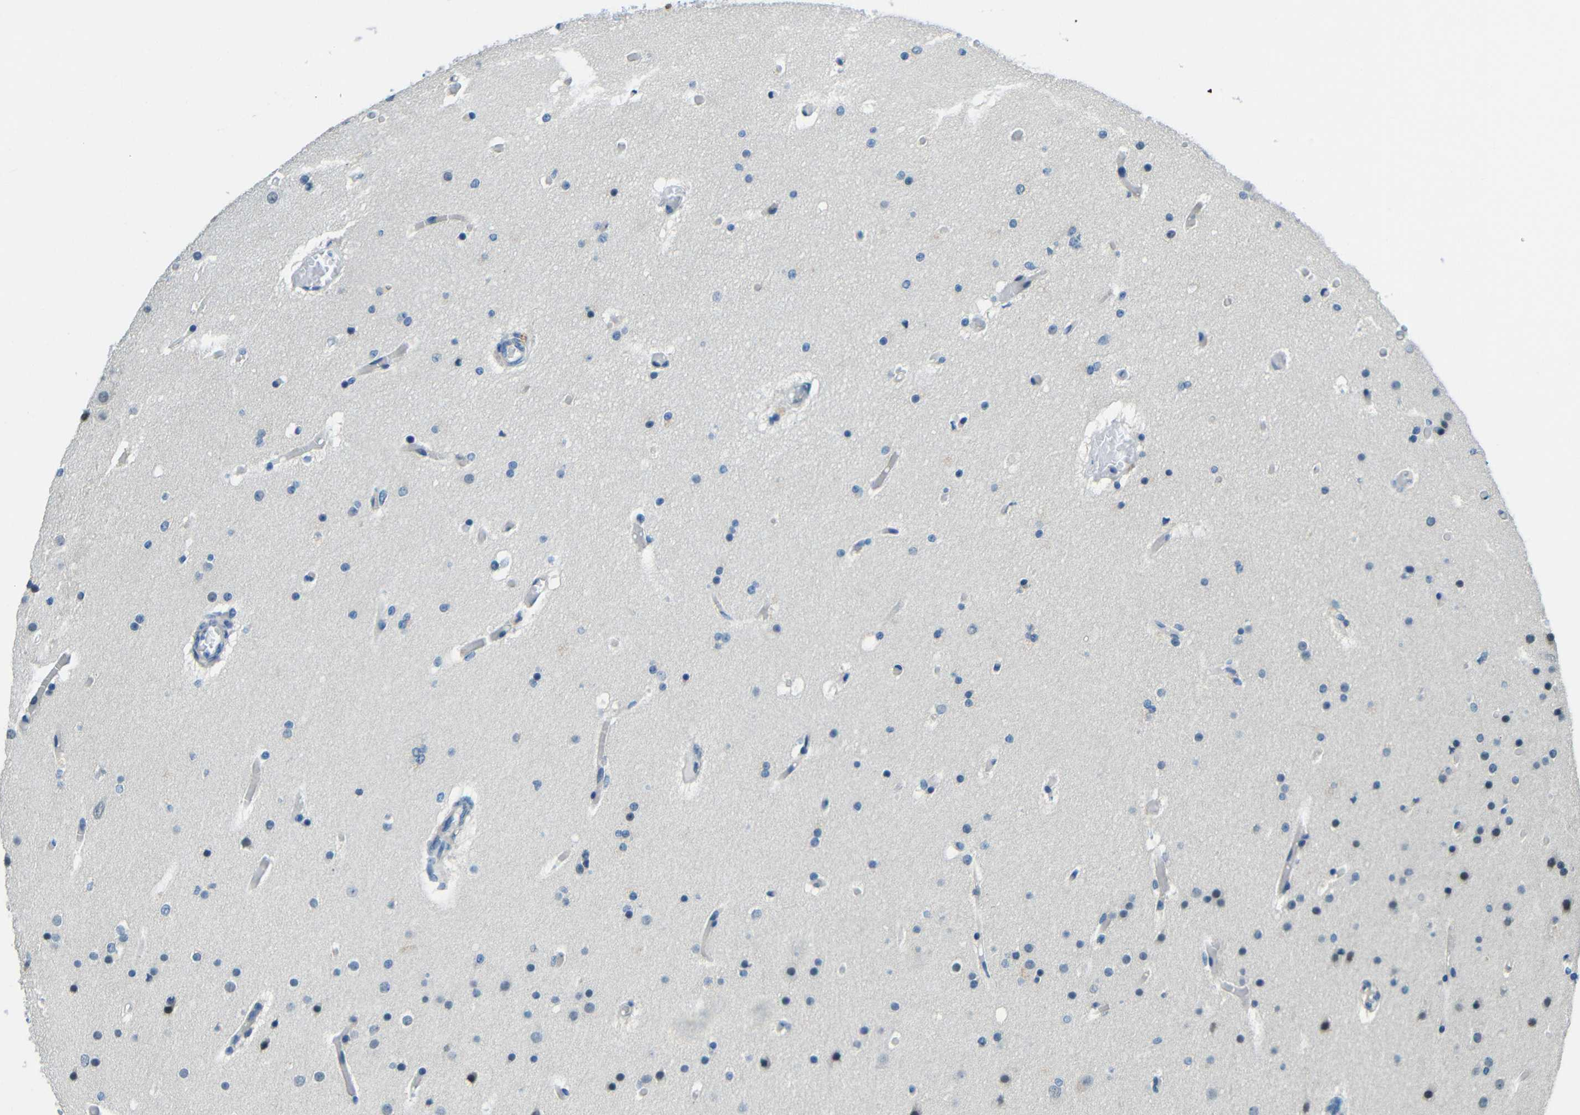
{"staining": {"intensity": "negative", "quantity": "none", "location": "none"}, "tissue": "glioma", "cell_type": "Tumor cells", "image_type": "cancer", "snomed": [{"axis": "morphology", "description": "Glioma, malignant, High grade"}, {"axis": "topography", "description": "Cerebral cortex"}], "caption": "The image reveals no significant staining in tumor cells of malignant high-grade glioma.", "gene": "ANKRD22", "patient": {"sex": "female", "age": 36}}